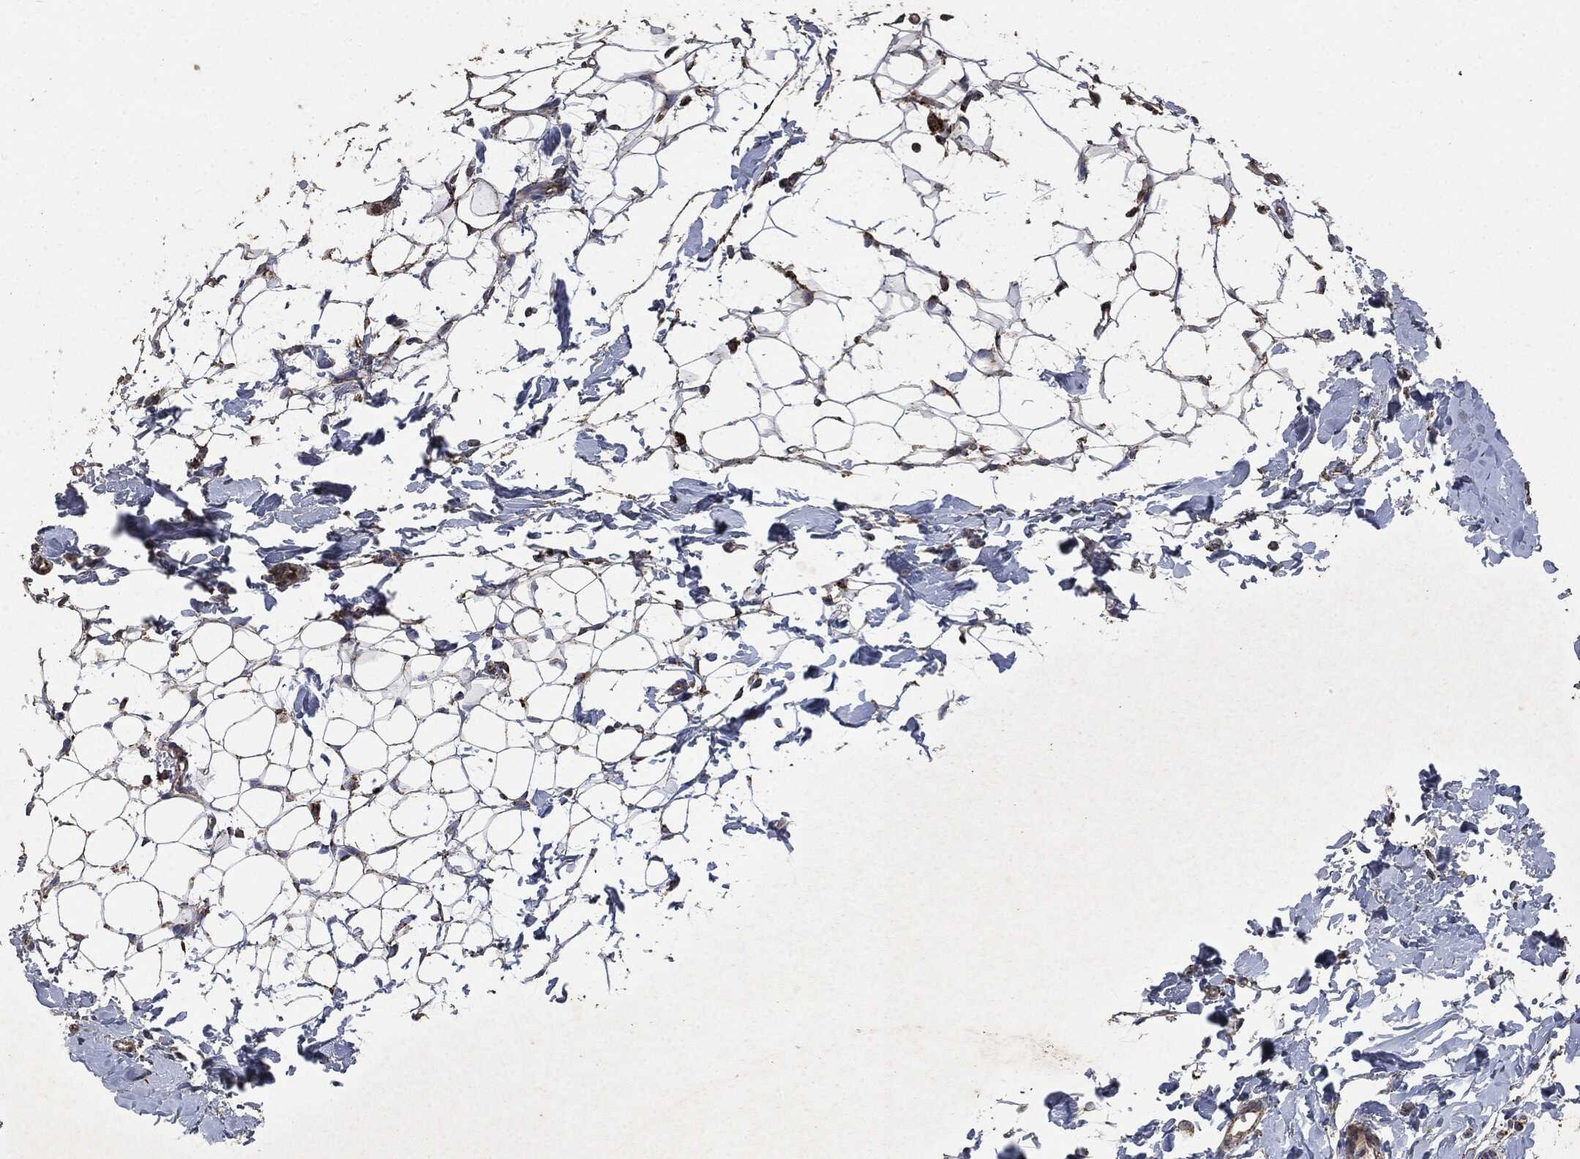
{"staining": {"intensity": "negative", "quantity": "none", "location": "none"}, "tissue": "breast", "cell_type": "Adipocytes", "image_type": "normal", "snomed": [{"axis": "morphology", "description": "Normal tissue, NOS"}, {"axis": "topography", "description": "Breast"}], "caption": "DAB immunohistochemical staining of unremarkable breast displays no significant positivity in adipocytes. (Stains: DAB IHC with hematoxylin counter stain, Microscopy: brightfield microscopy at high magnification).", "gene": "RYK", "patient": {"sex": "female", "age": 37}}